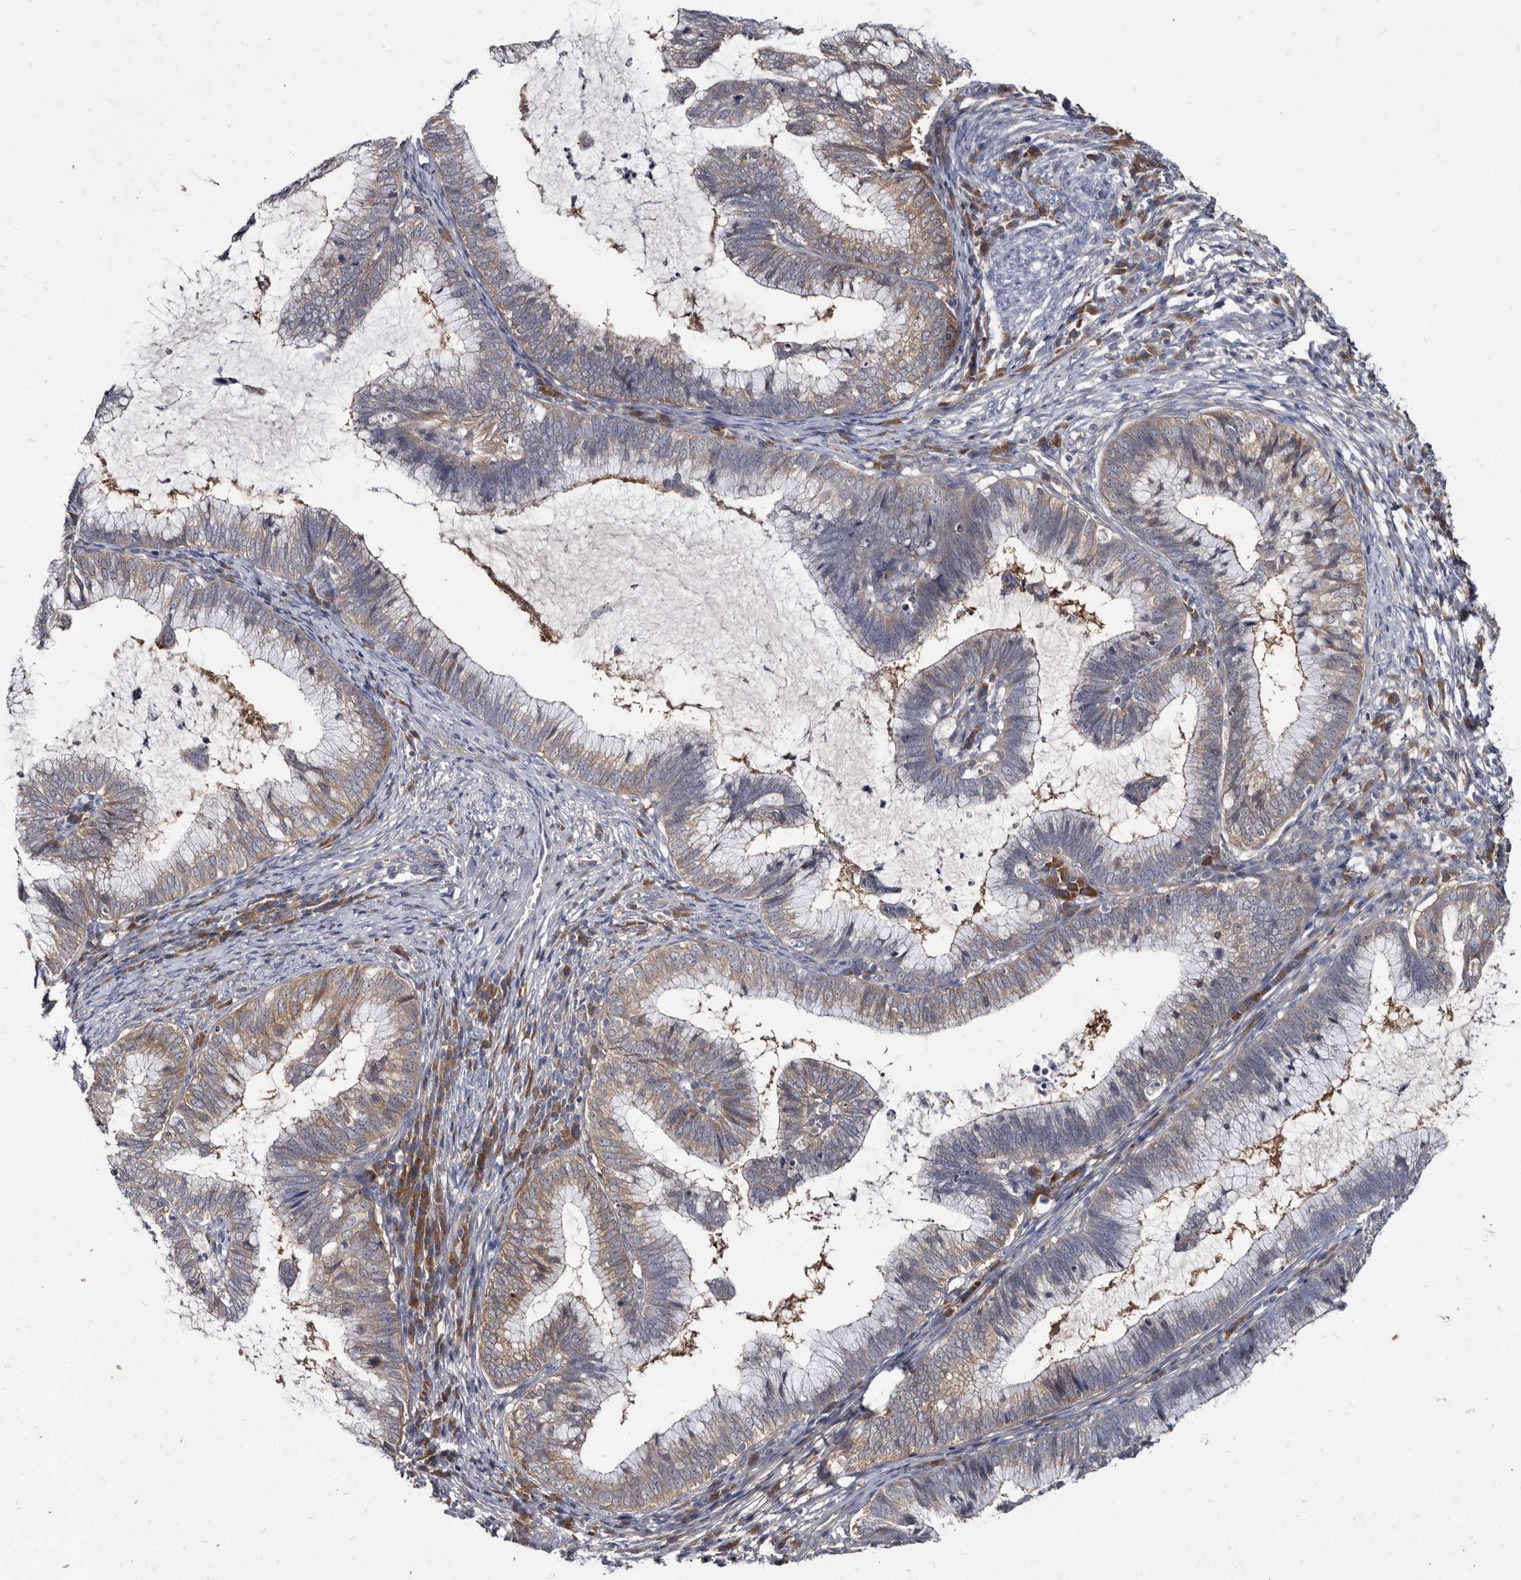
{"staining": {"intensity": "weak", "quantity": "25%-75%", "location": "cytoplasmic/membranous"}, "tissue": "cervical cancer", "cell_type": "Tumor cells", "image_type": "cancer", "snomed": [{"axis": "morphology", "description": "Adenocarcinoma, NOS"}, {"axis": "topography", "description": "Cervix"}], "caption": "Immunohistochemical staining of human cervical adenocarcinoma shows low levels of weak cytoplasmic/membranous positivity in about 25%-75% of tumor cells. Nuclei are stained in blue.", "gene": "ABCF2", "patient": {"sex": "female", "age": 36}}